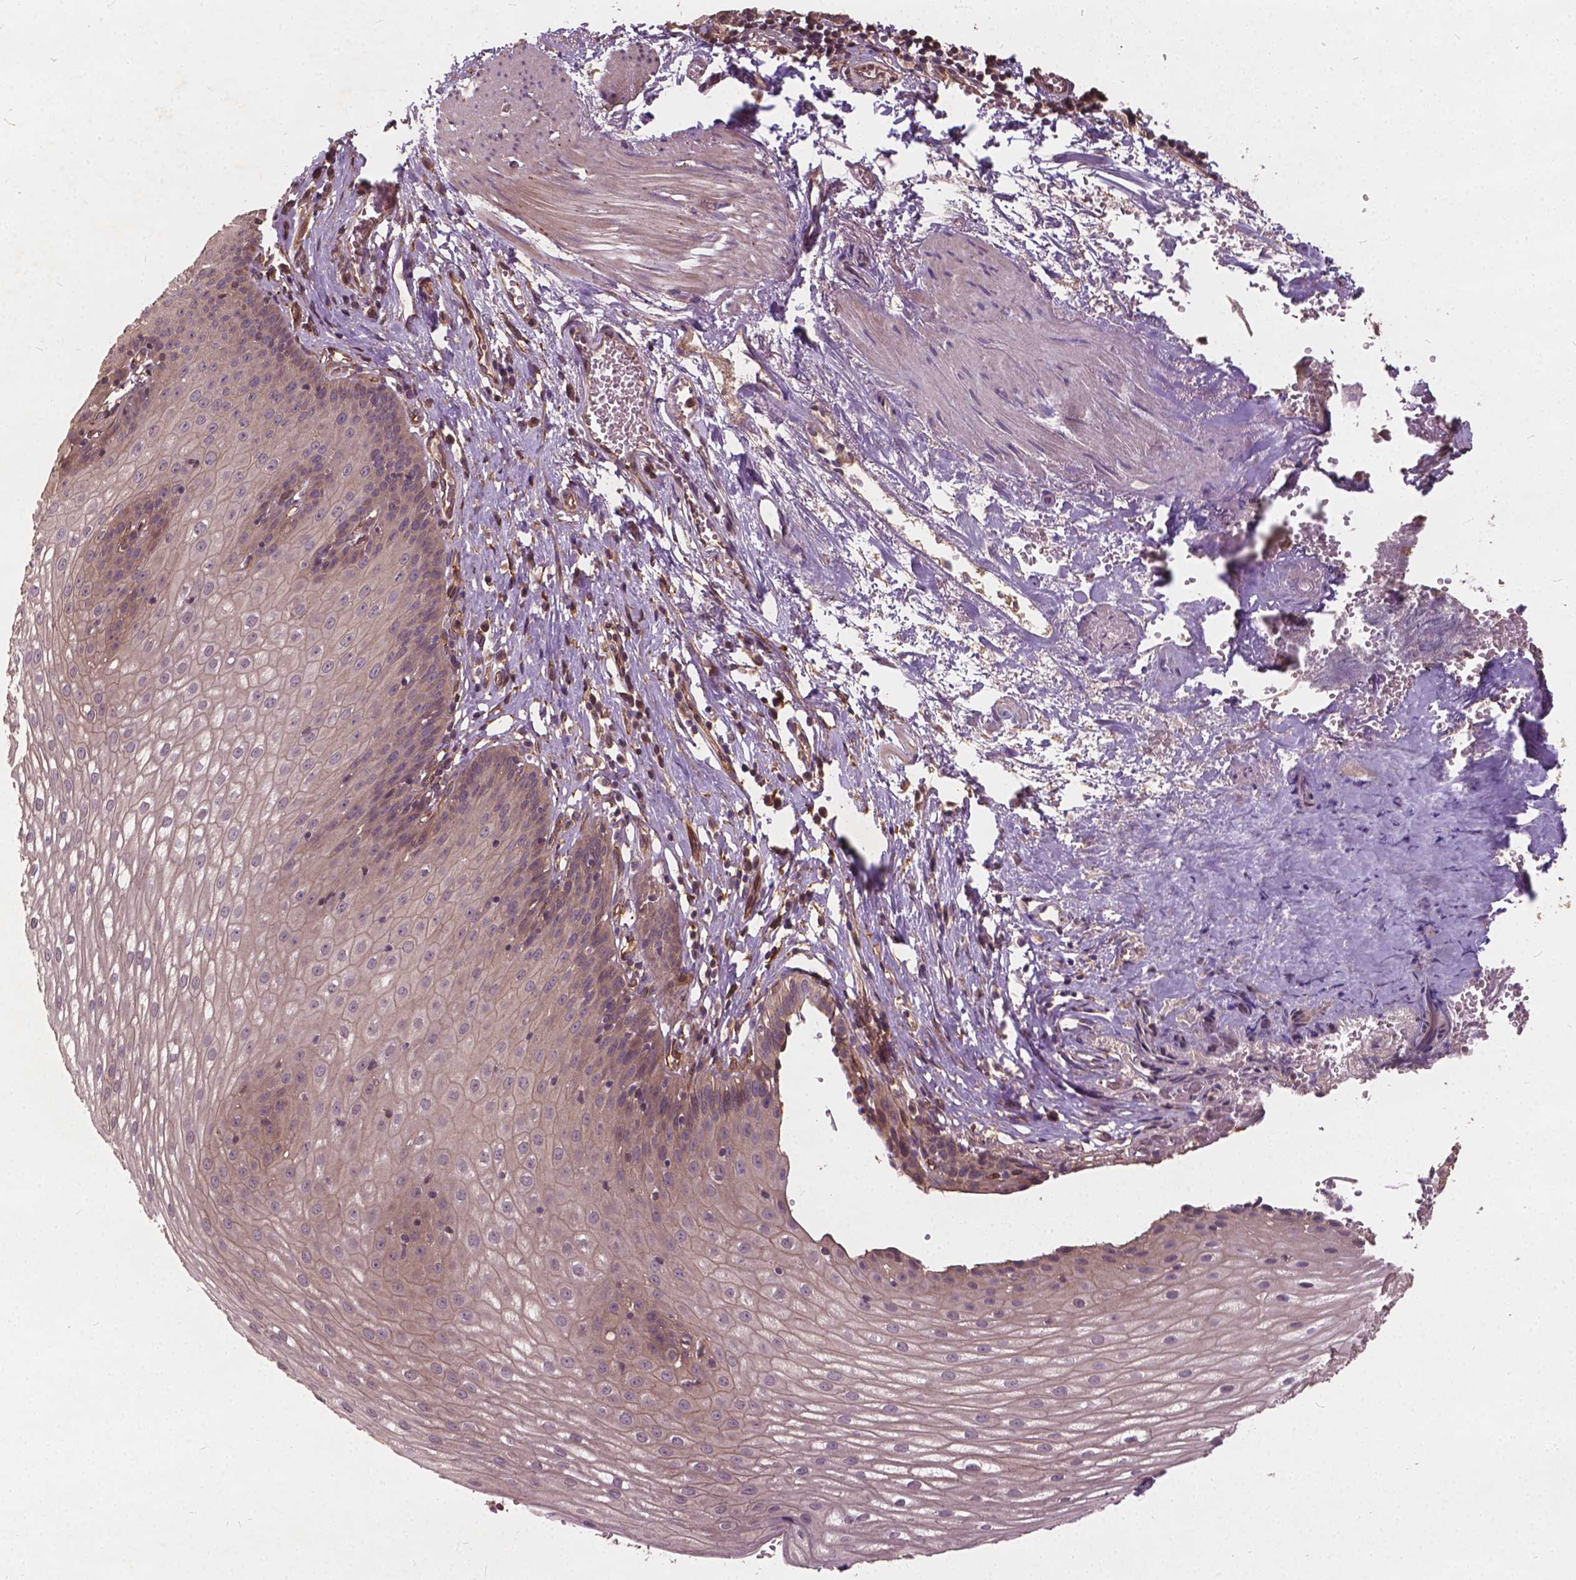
{"staining": {"intensity": "moderate", "quantity": "<25%", "location": "cytoplasmic/membranous"}, "tissue": "esophagus", "cell_type": "Squamous epithelial cells", "image_type": "normal", "snomed": [{"axis": "morphology", "description": "Normal tissue, NOS"}, {"axis": "topography", "description": "Esophagus"}], "caption": "Immunohistochemistry (IHC) image of unremarkable esophagus: esophagus stained using immunohistochemistry reveals low levels of moderate protein expression localized specifically in the cytoplasmic/membranous of squamous epithelial cells, appearing as a cytoplasmic/membranous brown color.", "gene": "UBXN2A", "patient": {"sex": "male", "age": 72}}